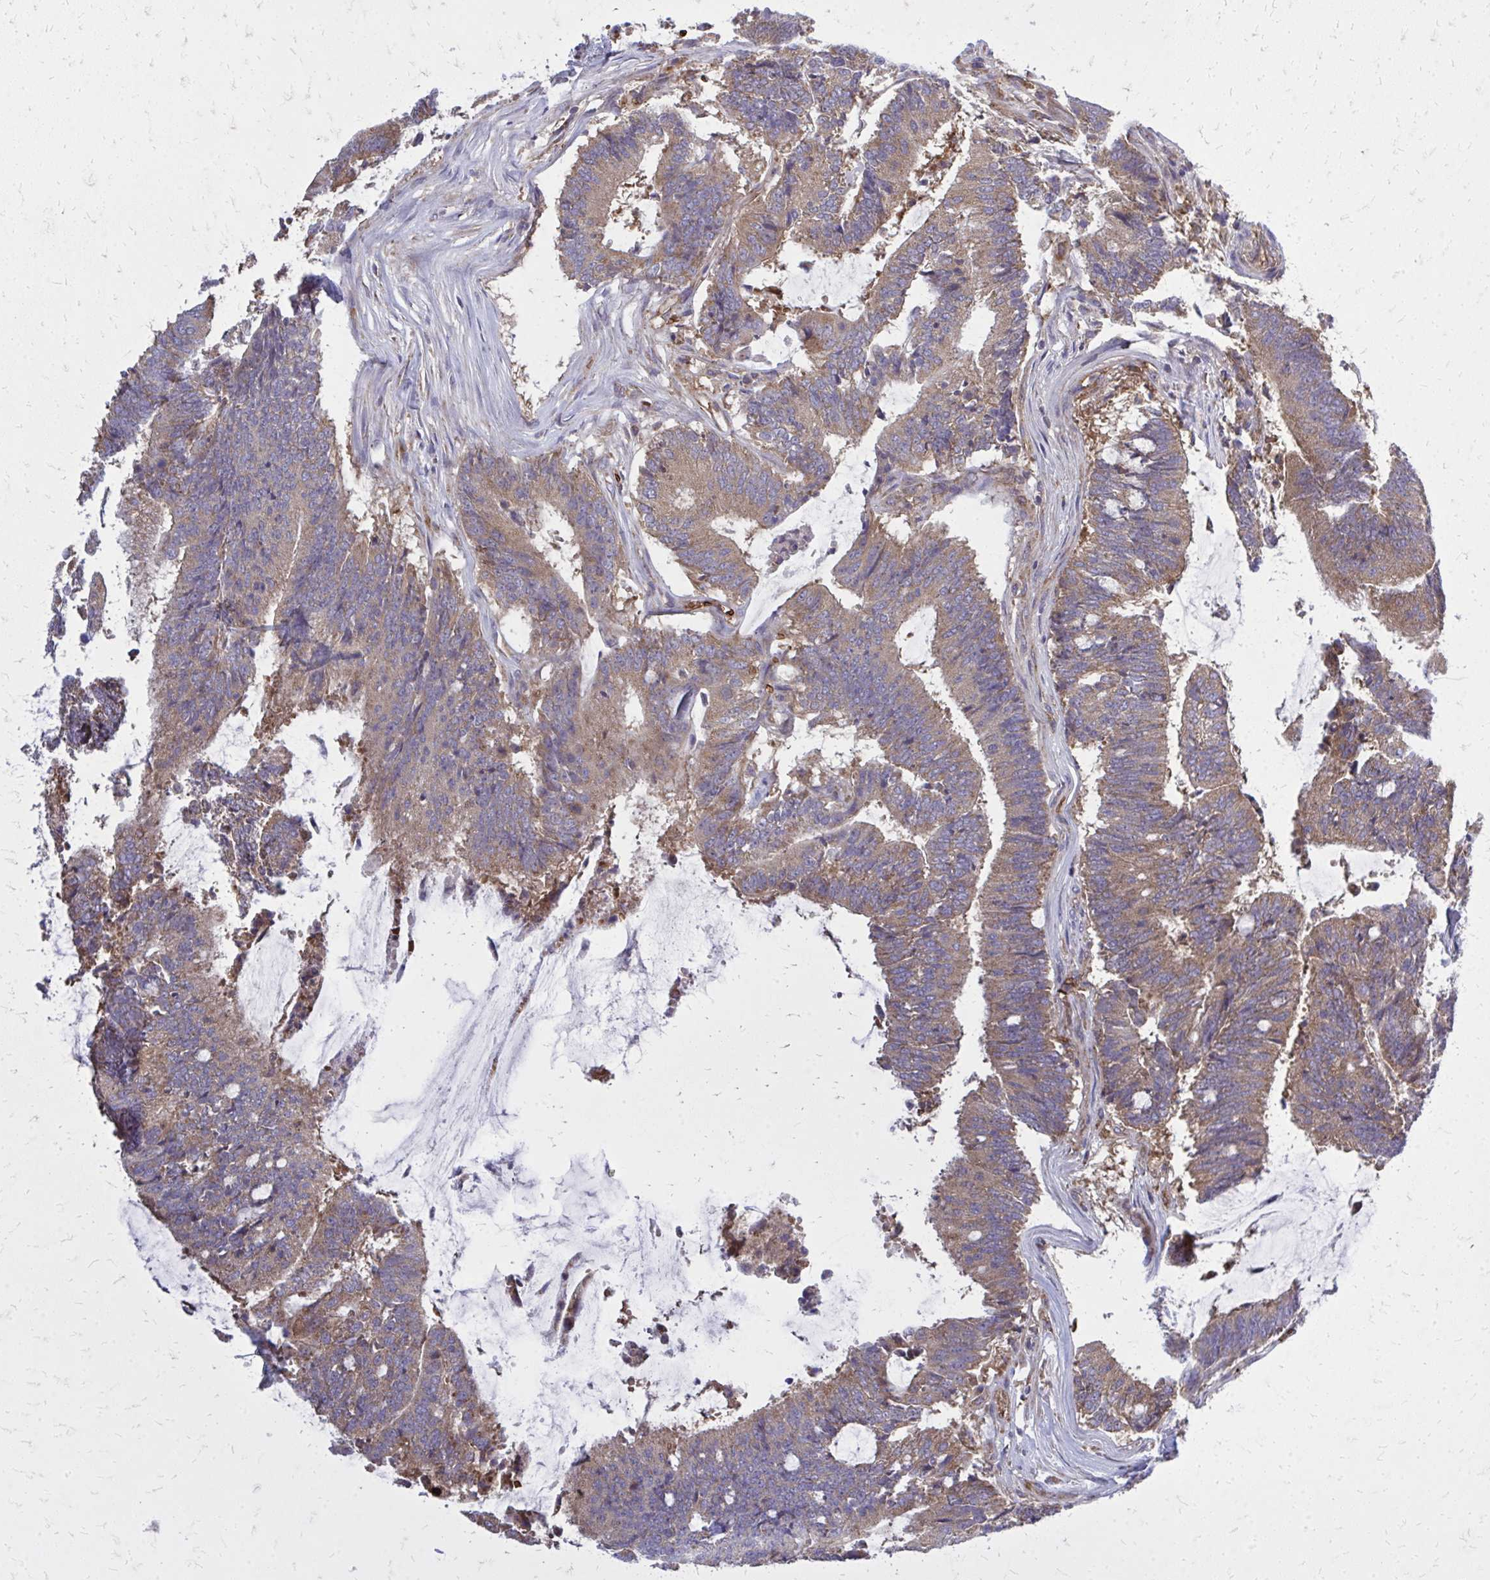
{"staining": {"intensity": "weak", "quantity": ">75%", "location": "cytoplasmic/membranous"}, "tissue": "colorectal cancer", "cell_type": "Tumor cells", "image_type": "cancer", "snomed": [{"axis": "morphology", "description": "Adenocarcinoma, NOS"}, {"axis": "topography", "description": "Colon"}], "caption": "This histopathology image shows immunohistochemistry (IHC) staining of colorectal cancer (adenocarcinoma), with low weak cytoplasmic/membranous positivity in approximately >75% of tumor cells.", "gene": "PDK4", "patient": {"sex": "female", "age": 43}}